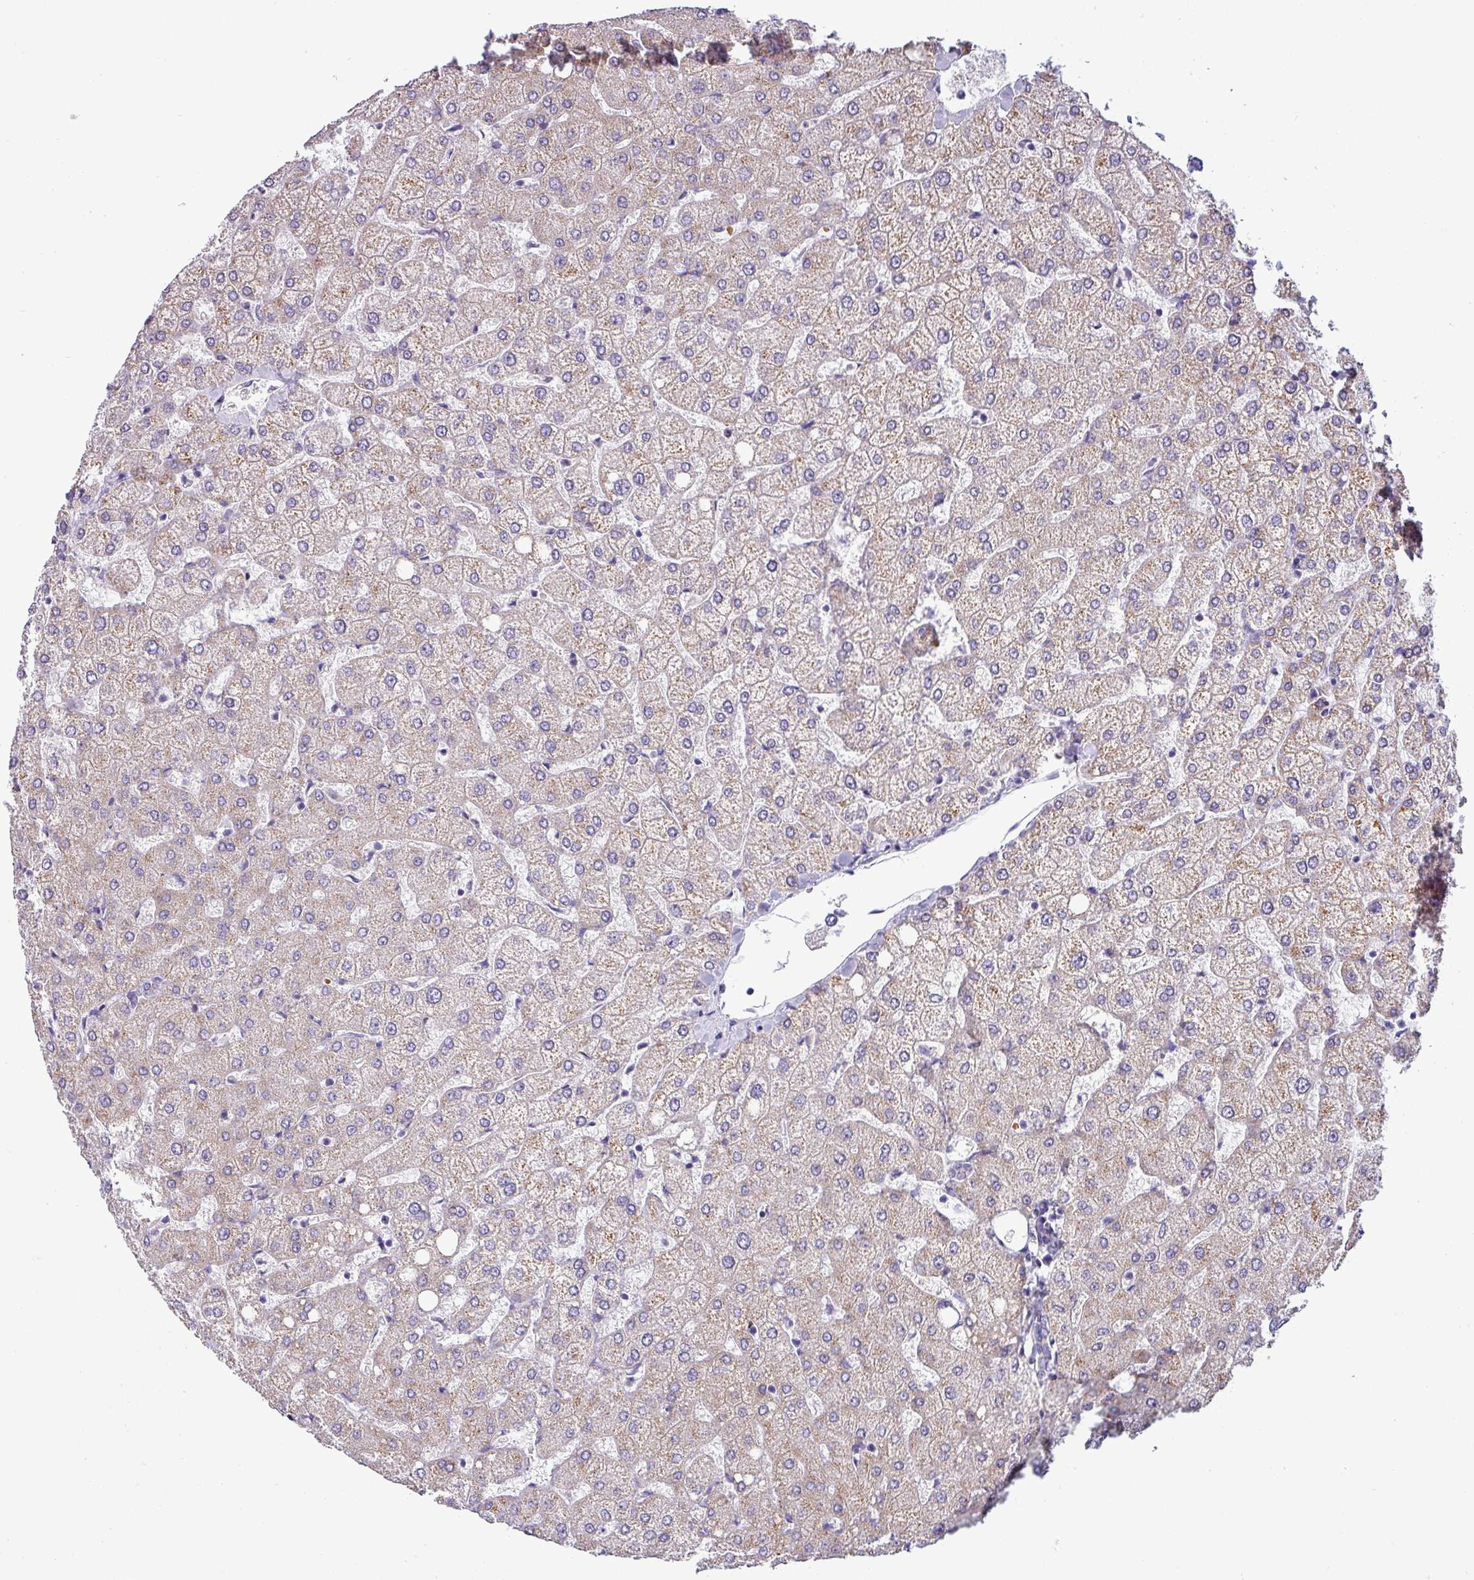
{"staining": {"intensity": "negative", "quantity": "none", "location": "none"}, "tissue": "liver", "cell_type": "Cholangiocytes", "image_type": "normal", "snomed": [{"axis": "morphology", "description": "Normal tissue, NOS"}, {"axis": "topography", "description": "Liver"}], "caption": "This image is of benign liver stained with IHC to label a protein in brown with the nuclei are counter-stained blue. There is no positivity in cholangiocytes. (DAB immunohistochemistry (IHC) visualized using brightfield microscopy, high magnification).", "gene": "ACAP3", "patient": {"sex": "female", "age": 54}}